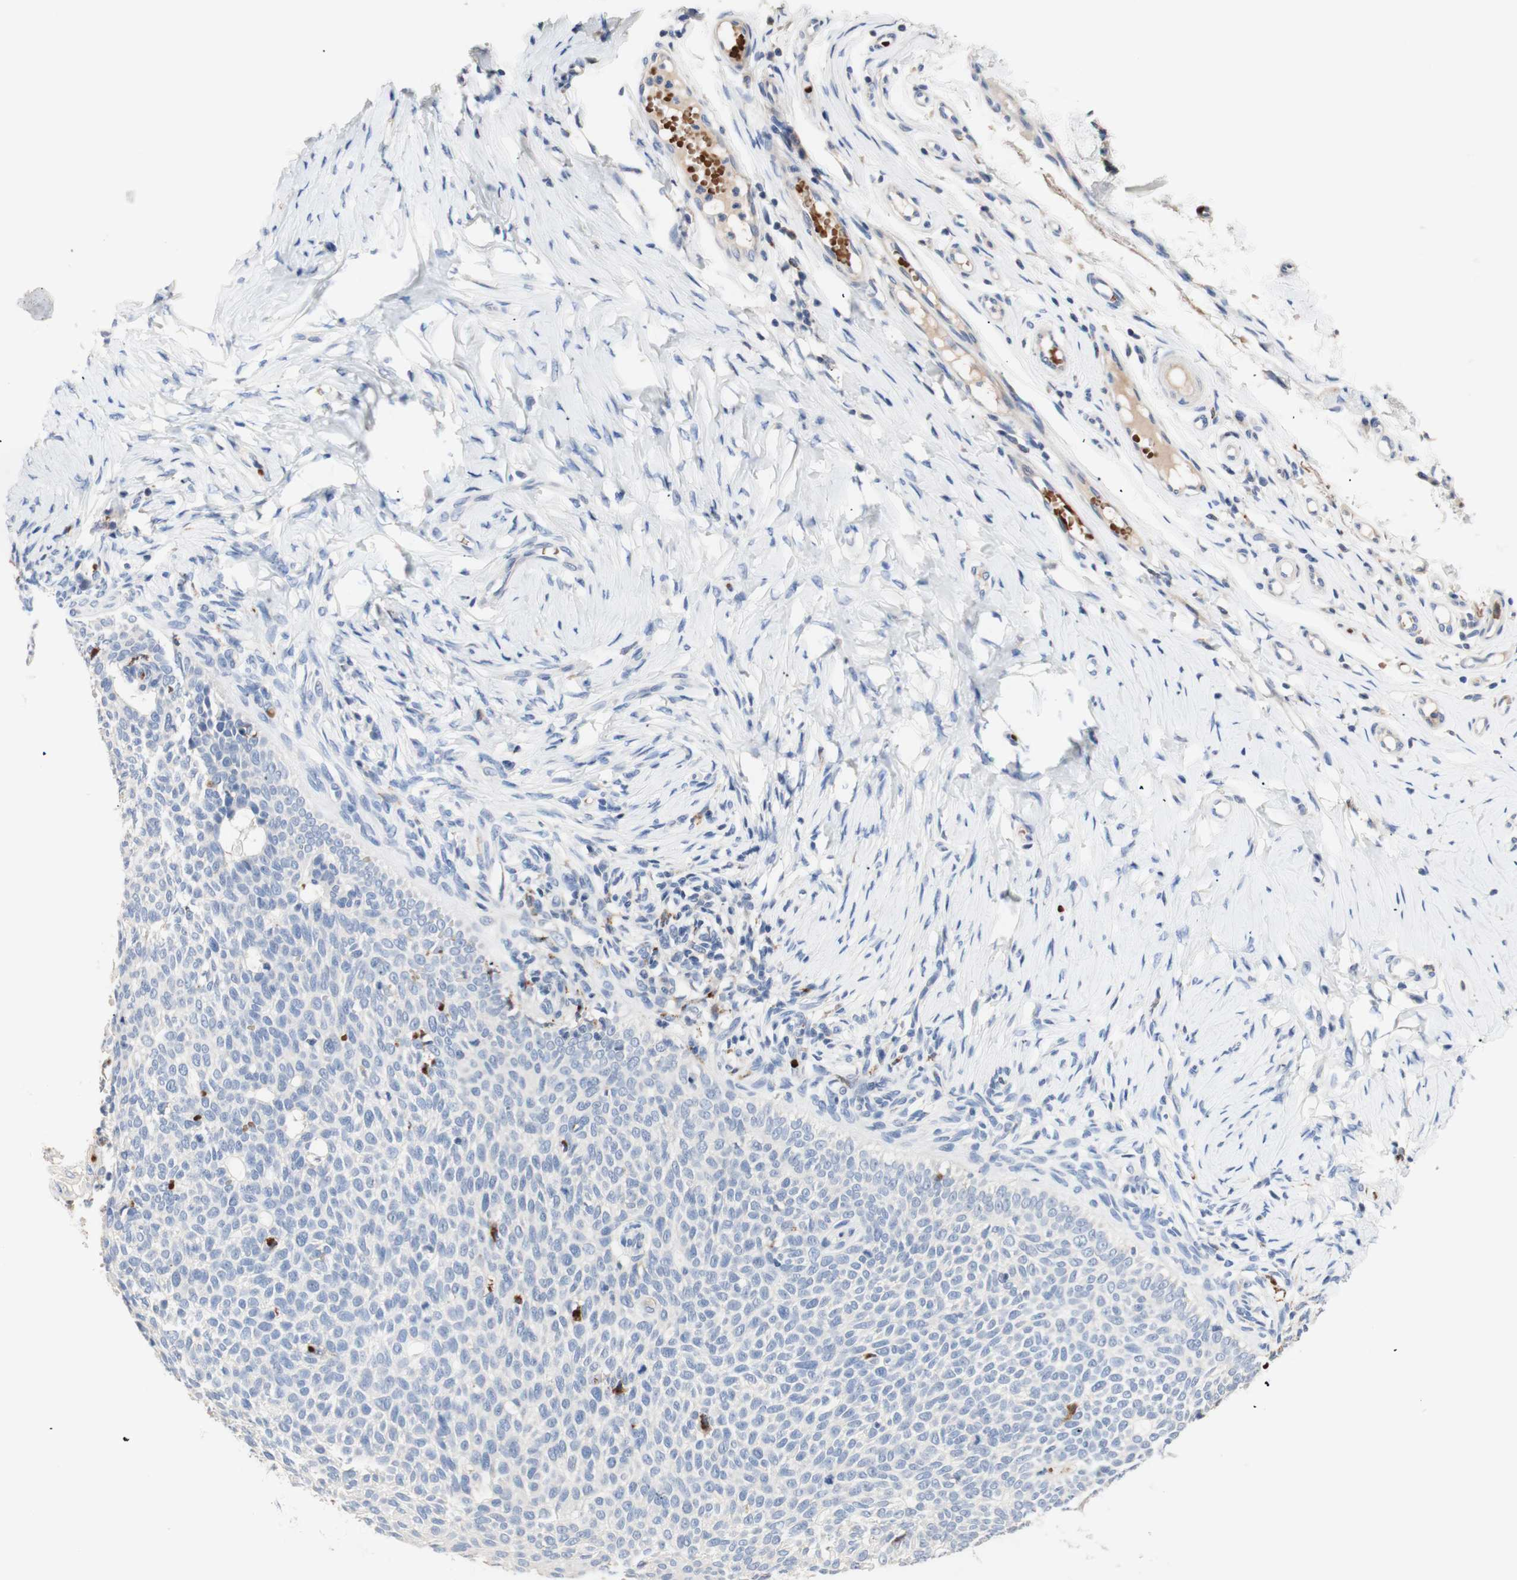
{"staining": {"intensity": "negative", "quantity": "none", "location": "none"}, "tissue": "skin cancer", "cell_type": "Tumor cells", "image_type": "cancer", "snomed": [{"axis": "morphology", "description": "Normal tissue, NOS"}, {"axis": "morphology", "description": "Basal cell carcinoma"}, {"axis": "topography", "description": "Skin"}], "caption": "This is a image of immunohistochemistry (IHC) staining of skin cancer (basal cell carcinoma), which shows no expression in tumor cells.", "gene": "CDON", "patient": {"sex": "male", "age": 87}}